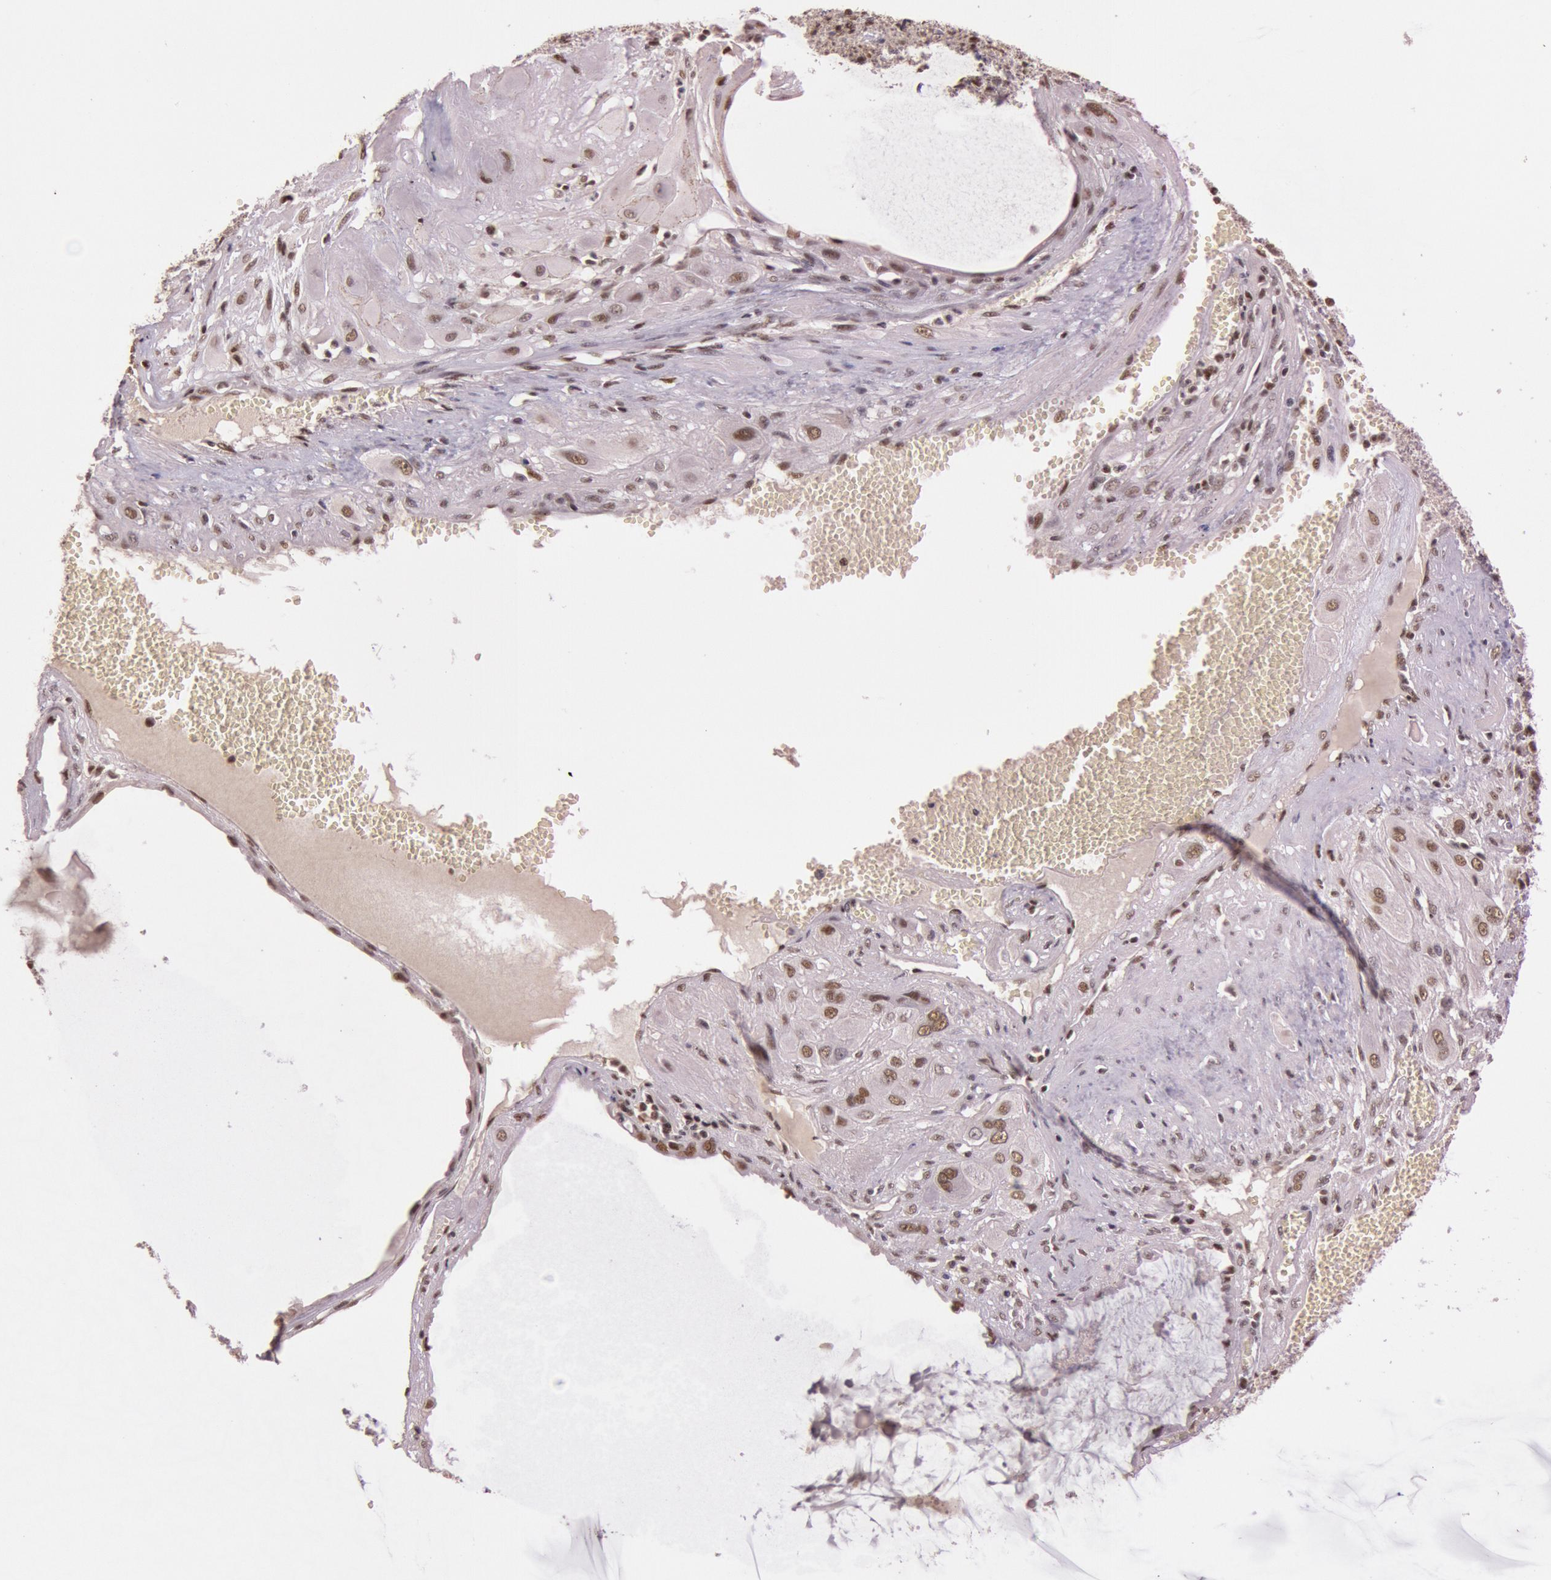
{"staining": {"intensity": "moderate", "quantity": ">75%", "location": "nuclear"}, "tissue": "cervical cancer", "cell_type": "Tumor cells", "image_type": "cancer", "snomed": [{"axis": "morphology", "description": "Squamous cell carcinoma, NOS"}, {"axis": "topography", "description": "Cervix"}], "caption": "Protein expression analysis of squamous cell carcinoma (cervical) demonstrates moderate nuclear expression in approximately >75% of tumor cells.", "gene": "TASL", "patient": {"sex": "female", "age": 34}}